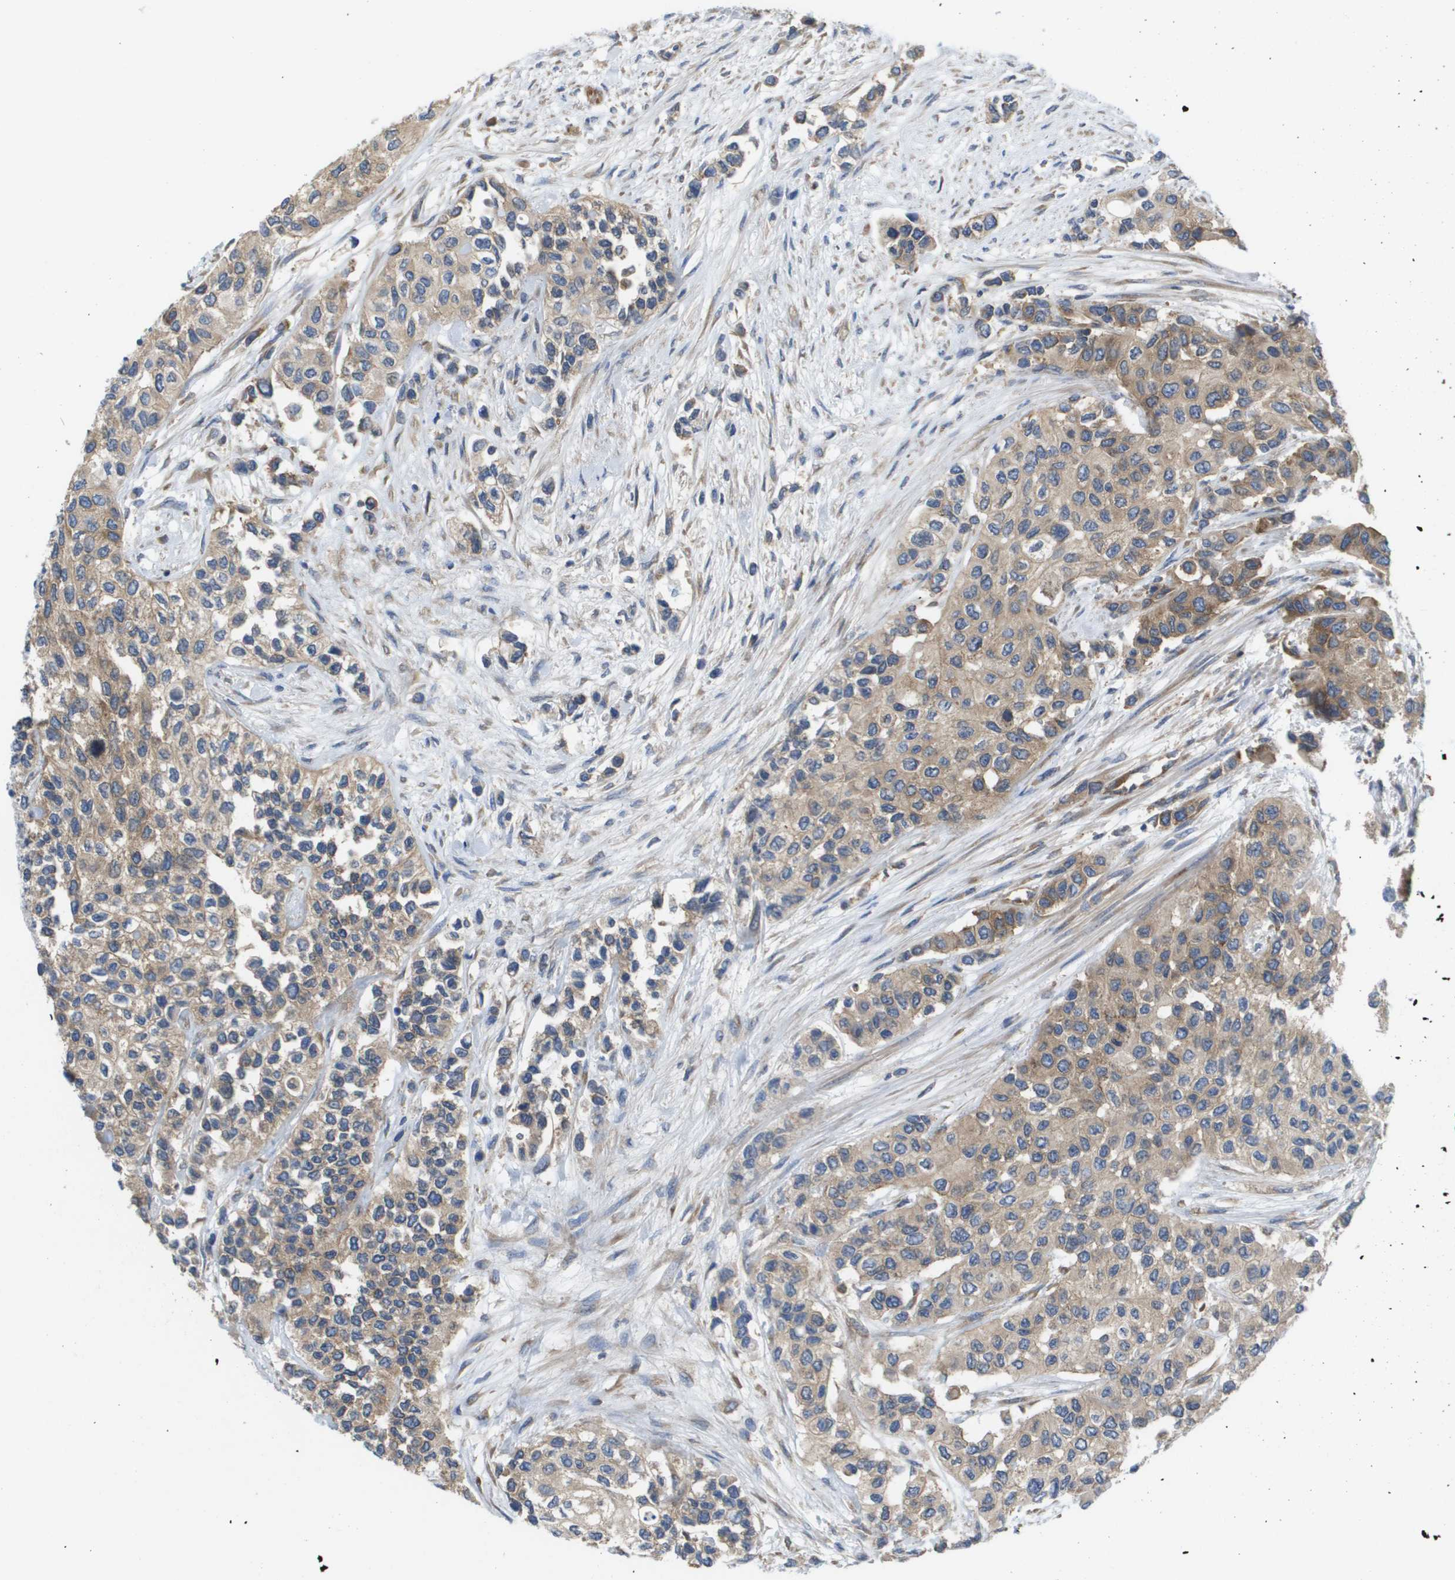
{"staining": {"intensity": "moderate", "quantity": ">75%", "location": "cytoplasmic/membranous"}, "tissue": "urothelial cancer", "cell_type": "Tumor cells", "image_type": "cancer", "snomed": [{"axis": "morphology", "description": "Urothelial carcinoma, High grade"}, {"axis": "topography", "description": "Urinary bladder"}], "caption": "Immunohistochemistry (IHC) of urothelial cancer demonstrates medium levels of moderate cytoplasmic/membranous expression in approximately >75% of tumor cells. (Brightfield microscopy of DAB IHC at high magnification).", "gene": "EIF4G2", "patient": {"sex": "female", "age": 56}}